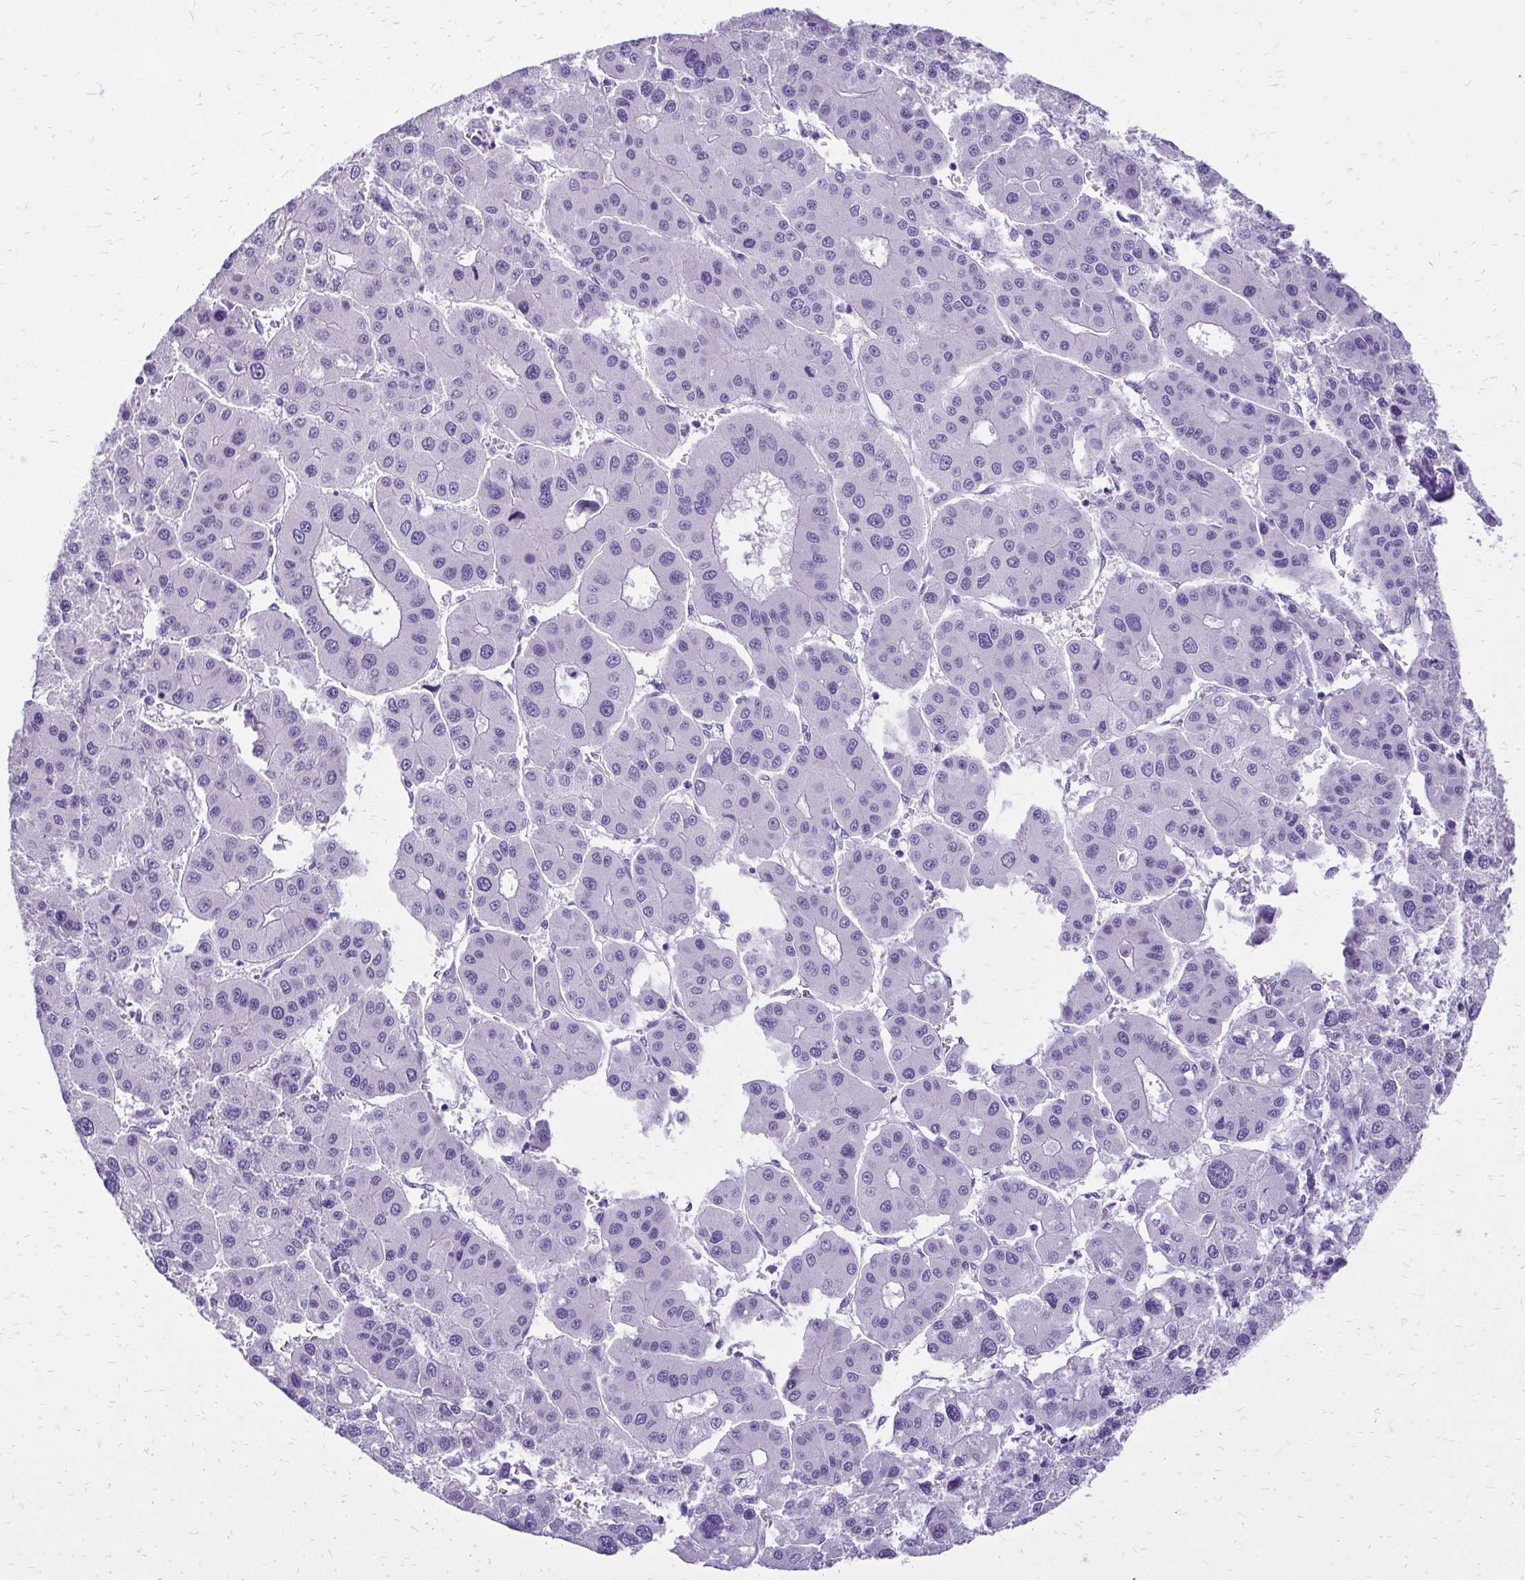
{"staining": {"intensity": "negative", "quantity": "none", "location": "none"}, "tissue": "liver cancer", "cell_type": "Tumor cells", "image_type": "cancer", "snomed": [{"axis": "morphology", "description": "Carcinoma, Hepatocellular, NOS"}, {"axis": "topography", "description": "Liver"}], "caption": "Immunohistochemical staining of human hepatocellular carcinoma (liver) displays no significant staining in tumor cells.", "gene": "SLC32A1", "patient": {"sex": "male", "age": 73}}